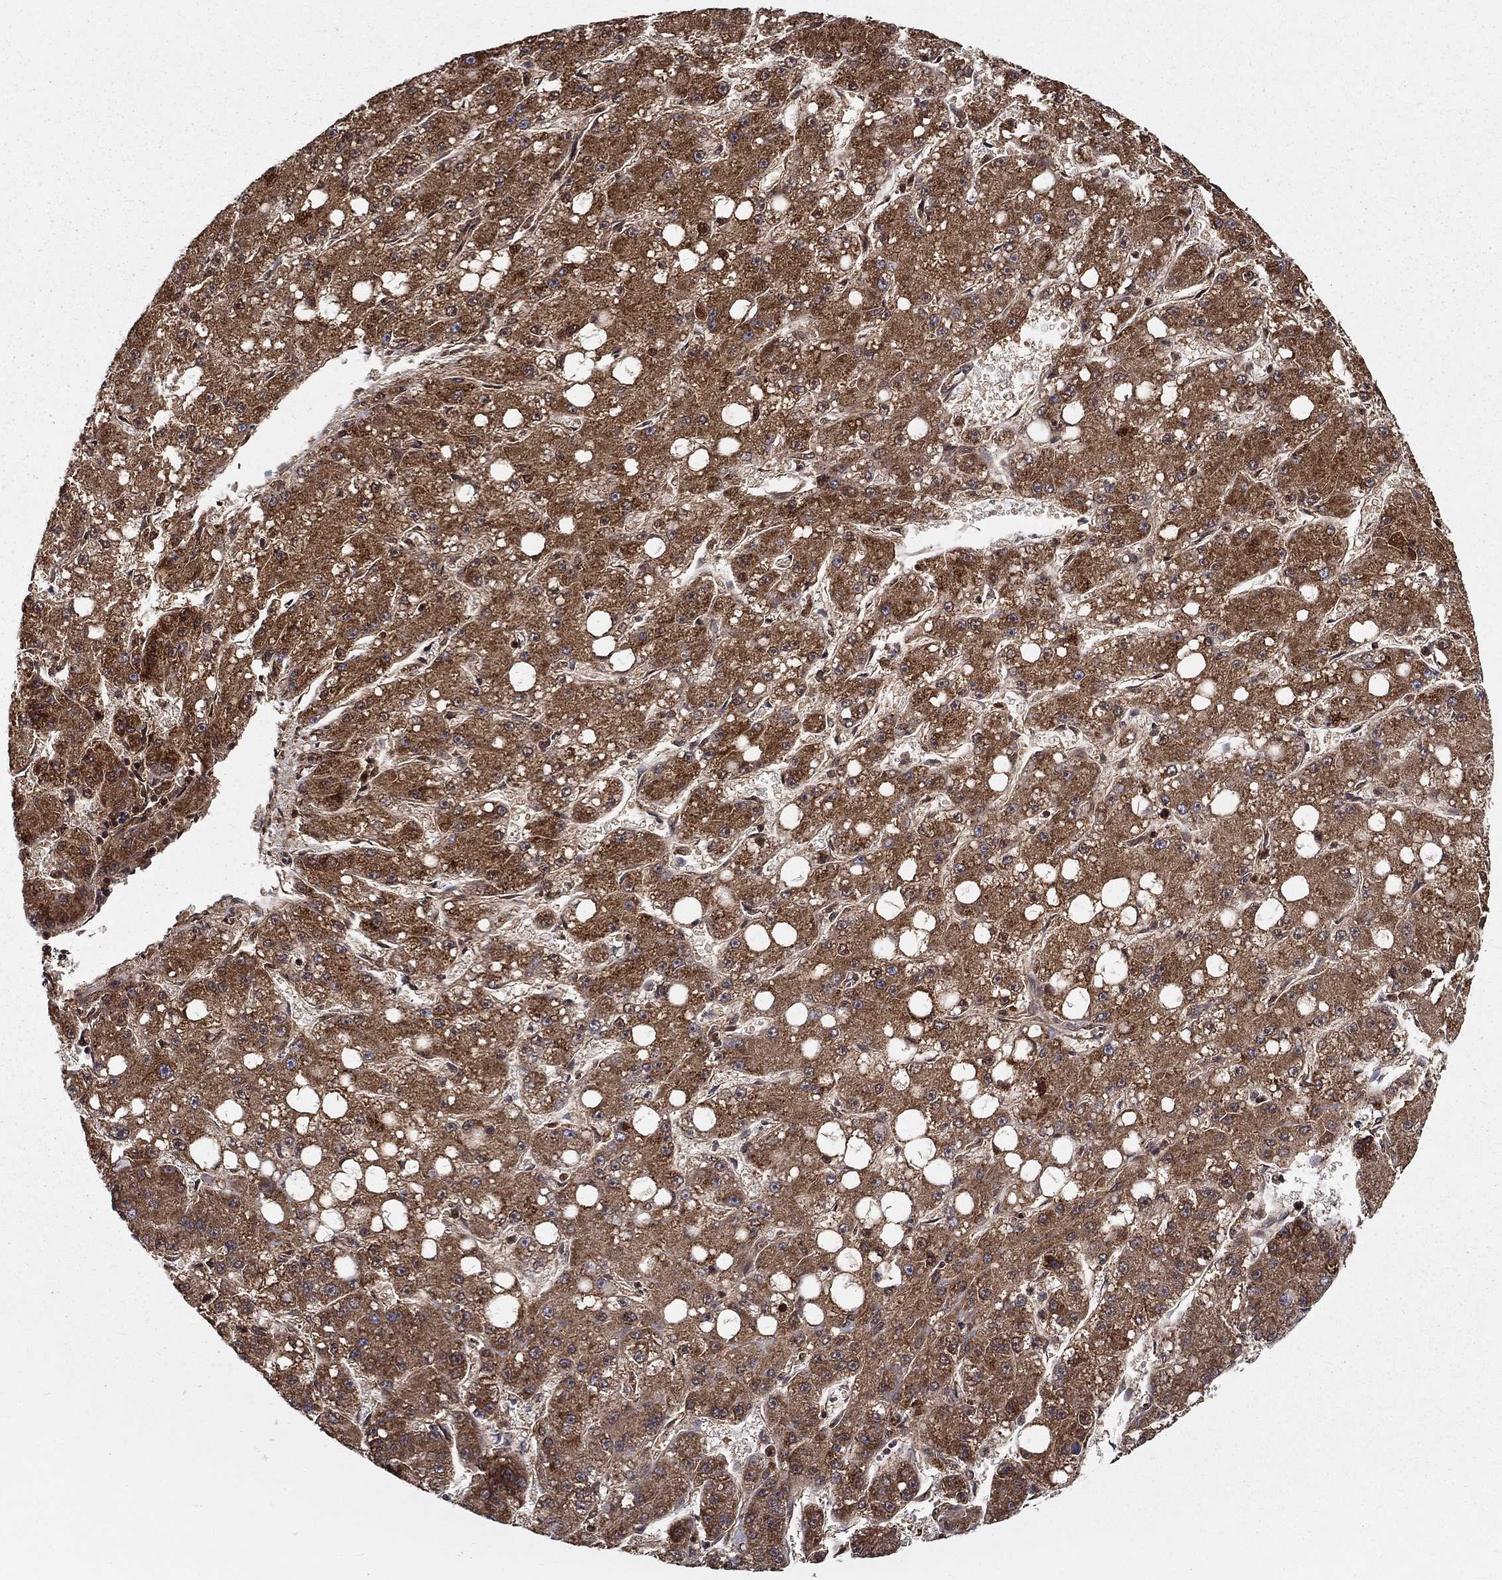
{"staining": {"intensity": "strong", "quantity": ">75%", "location": "cytoplasmic/membranous"}, "tissue": "liver cancer", "cell_type": "Tumor cells", "image_type": "cancer", "snomed": [{"axis": "morphology", "description": "Carcinoma, Hepatocellular, NOS"}, {"axis": "topography", "description": "Liver"}], "caption": "A brown stain shows strong cytoplasmic/membranous positivity of a protein in human liver cancer tumor cells.", "gene": "ALDH4A1", "patient": {"sex": "male", "age": 67}}